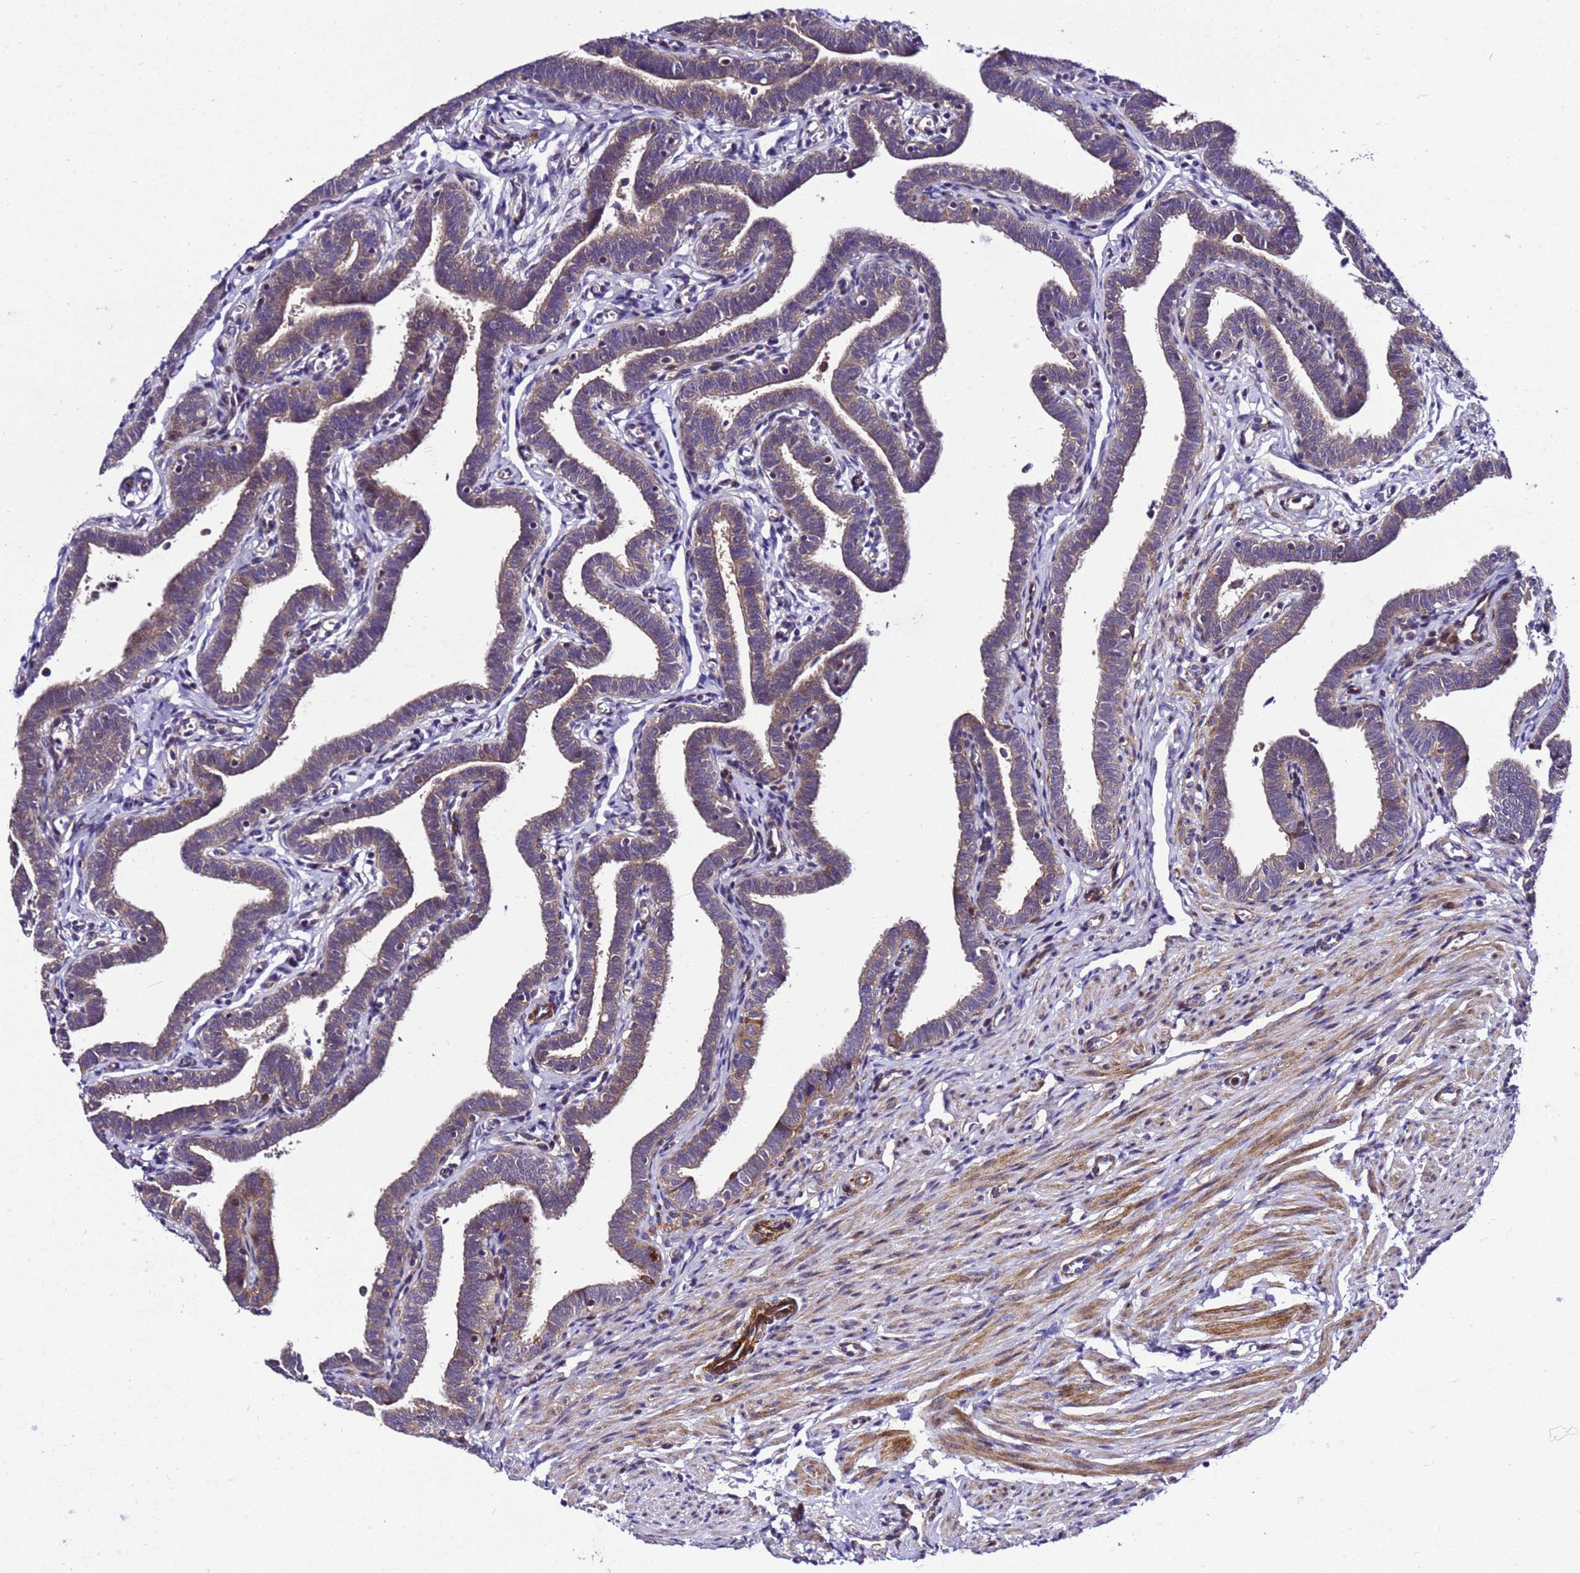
{"staining": {"intensity": "weak", "quantity": "25%-75%", "location": "cytoplasmic/membranous"}, "tissue": "fallopian tube", "cell_type": "Glandular cells", "image_type": "normal", "snomed": [{"axis": "morphology", "description": "Normal tissue, NOS"}, {"axis": "topography", "description": "Fallopian tube"}], "caption": "Protein staining exhibits weak cytoplasmic/membranous expression in about 25%-75% of glandular cells in normal fallopian tube.", "gene": "ZNF417", "patient": {"sex": "female", "age": 36}}